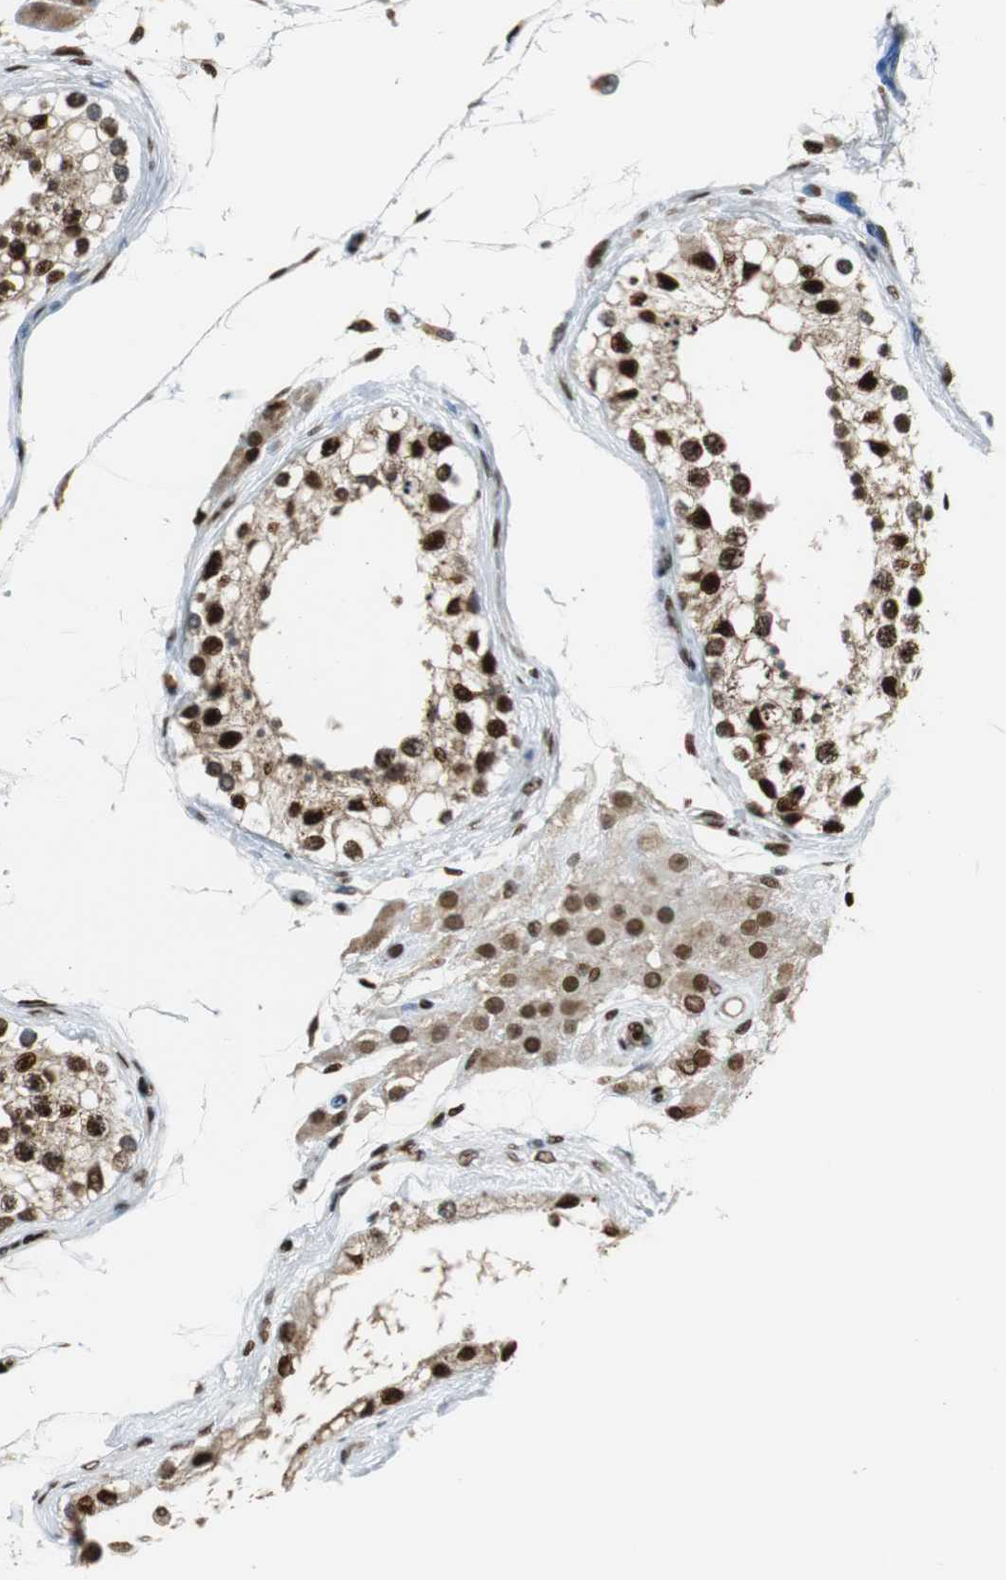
{"staining": {"intensity": "strong", "quantity": ">75%", "location": "nuclear"}, "tissue": "testis", "cell_type": "Cells in seminiferous ducts", "image_type": "normal", "snomed": [{"axis": "morphology", "description": "Normal tissue, NOS"}, {"axis": "topography", "description": "Testis"}], "caption": "This histopathology image exhibits immunohistochemistry (IHC) staining of benign human testis, with high strong nuclear expression in about >75% of cells in seminiferous ducts.", "gene": "HDAC1", "patient": {"sex": "male", "age": 68}}